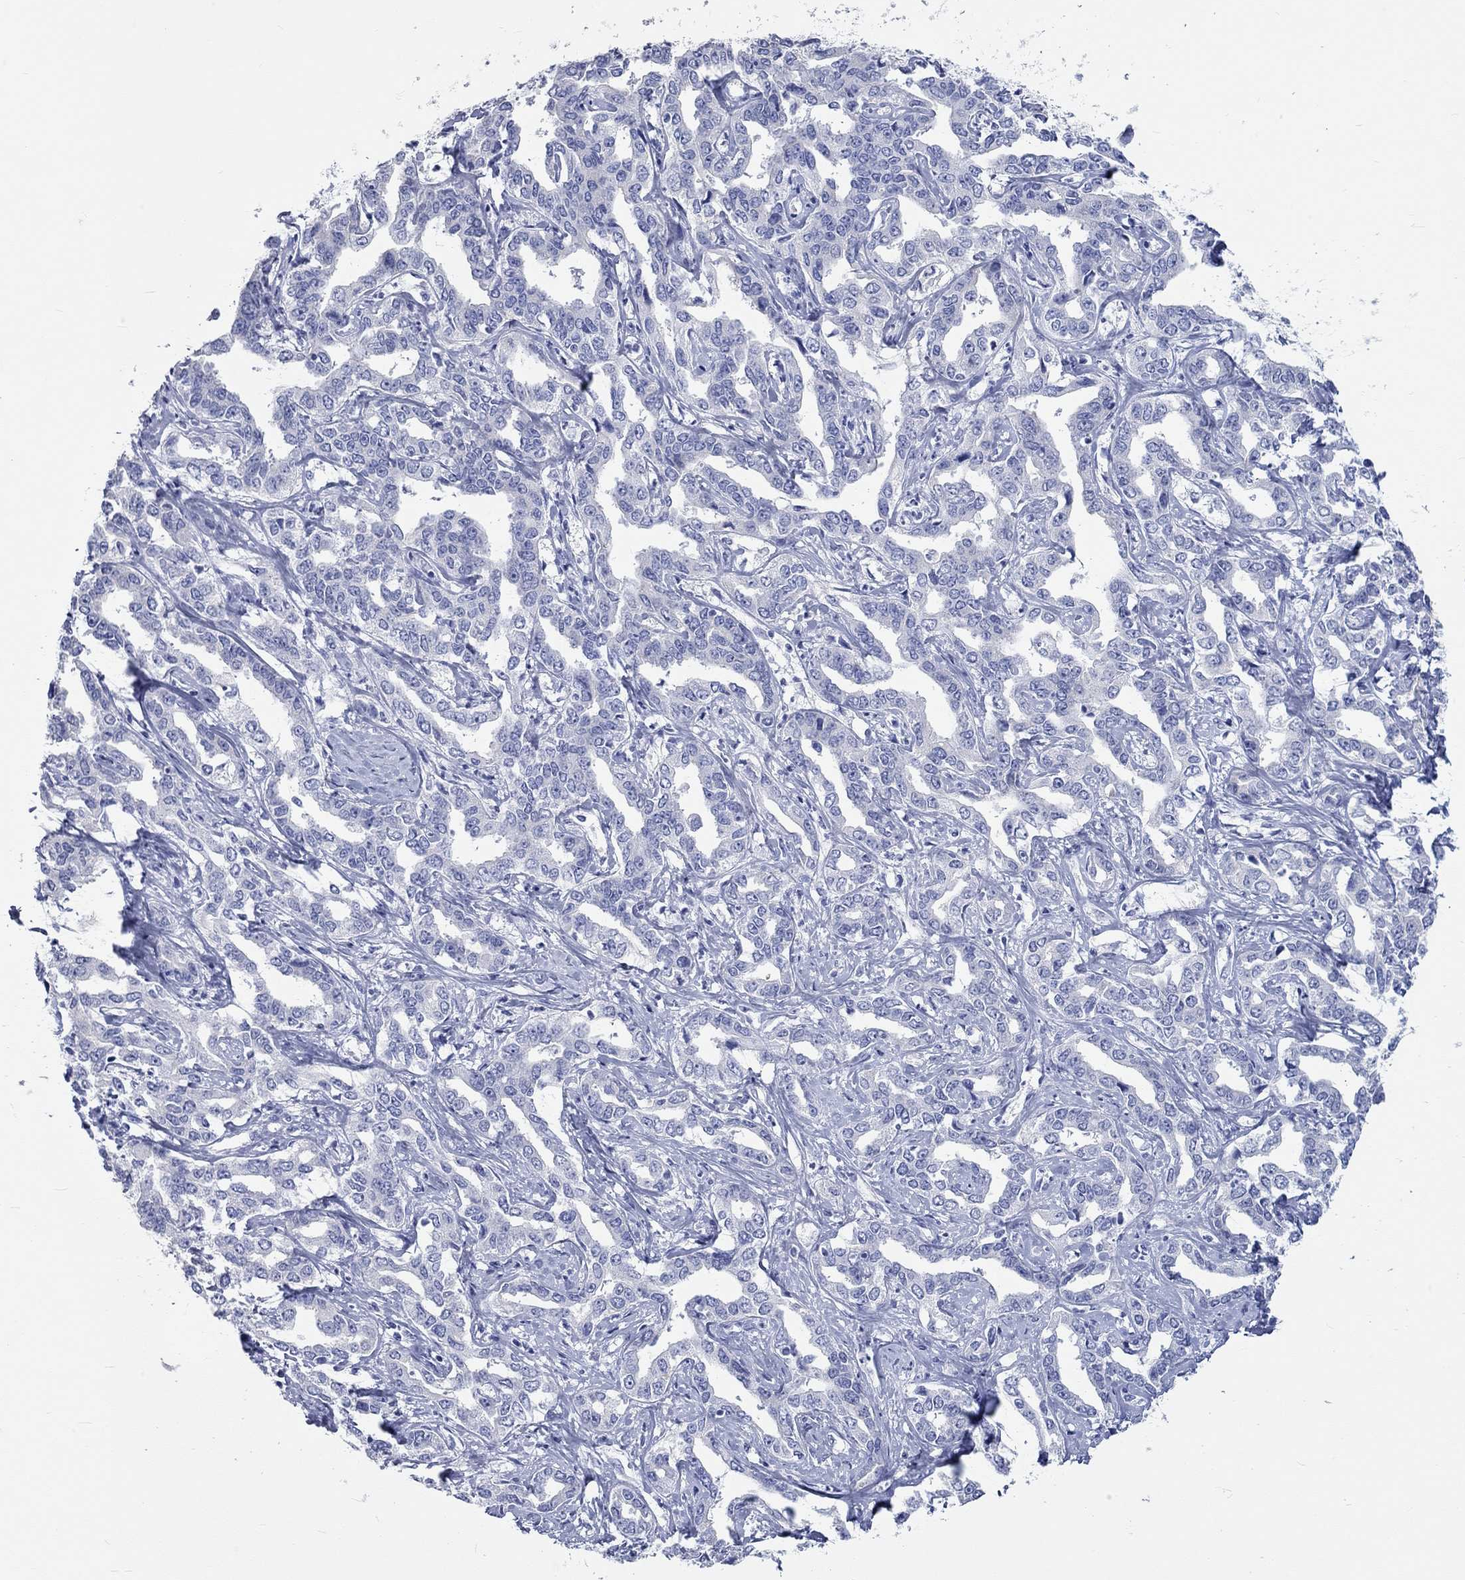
{"staining": {"intensity": "negative", "quantity": "none", "location": "none"}, "tissue": "liver cancer", "cell_type": "Tumor cells", "image_type": "cancer", "snomed": [{"axis": "morphology", "description": "Cholangiocarcinoma"}, {"axis": "topography", "description": "Liver"}], "caption": "Immunohistochemistry photomicrograph of neoplastic tissue: liver cancer stained with DAB (3,3'-diaminobenzidine) exhibits no significant protein staining in tumor cells. (Brightfield microscopy of DAB (3,3'-diaminobenzidine) IHC at high magnification).", "gene": "SPATA9", "patient": {"sex": "male", "age": 59}}